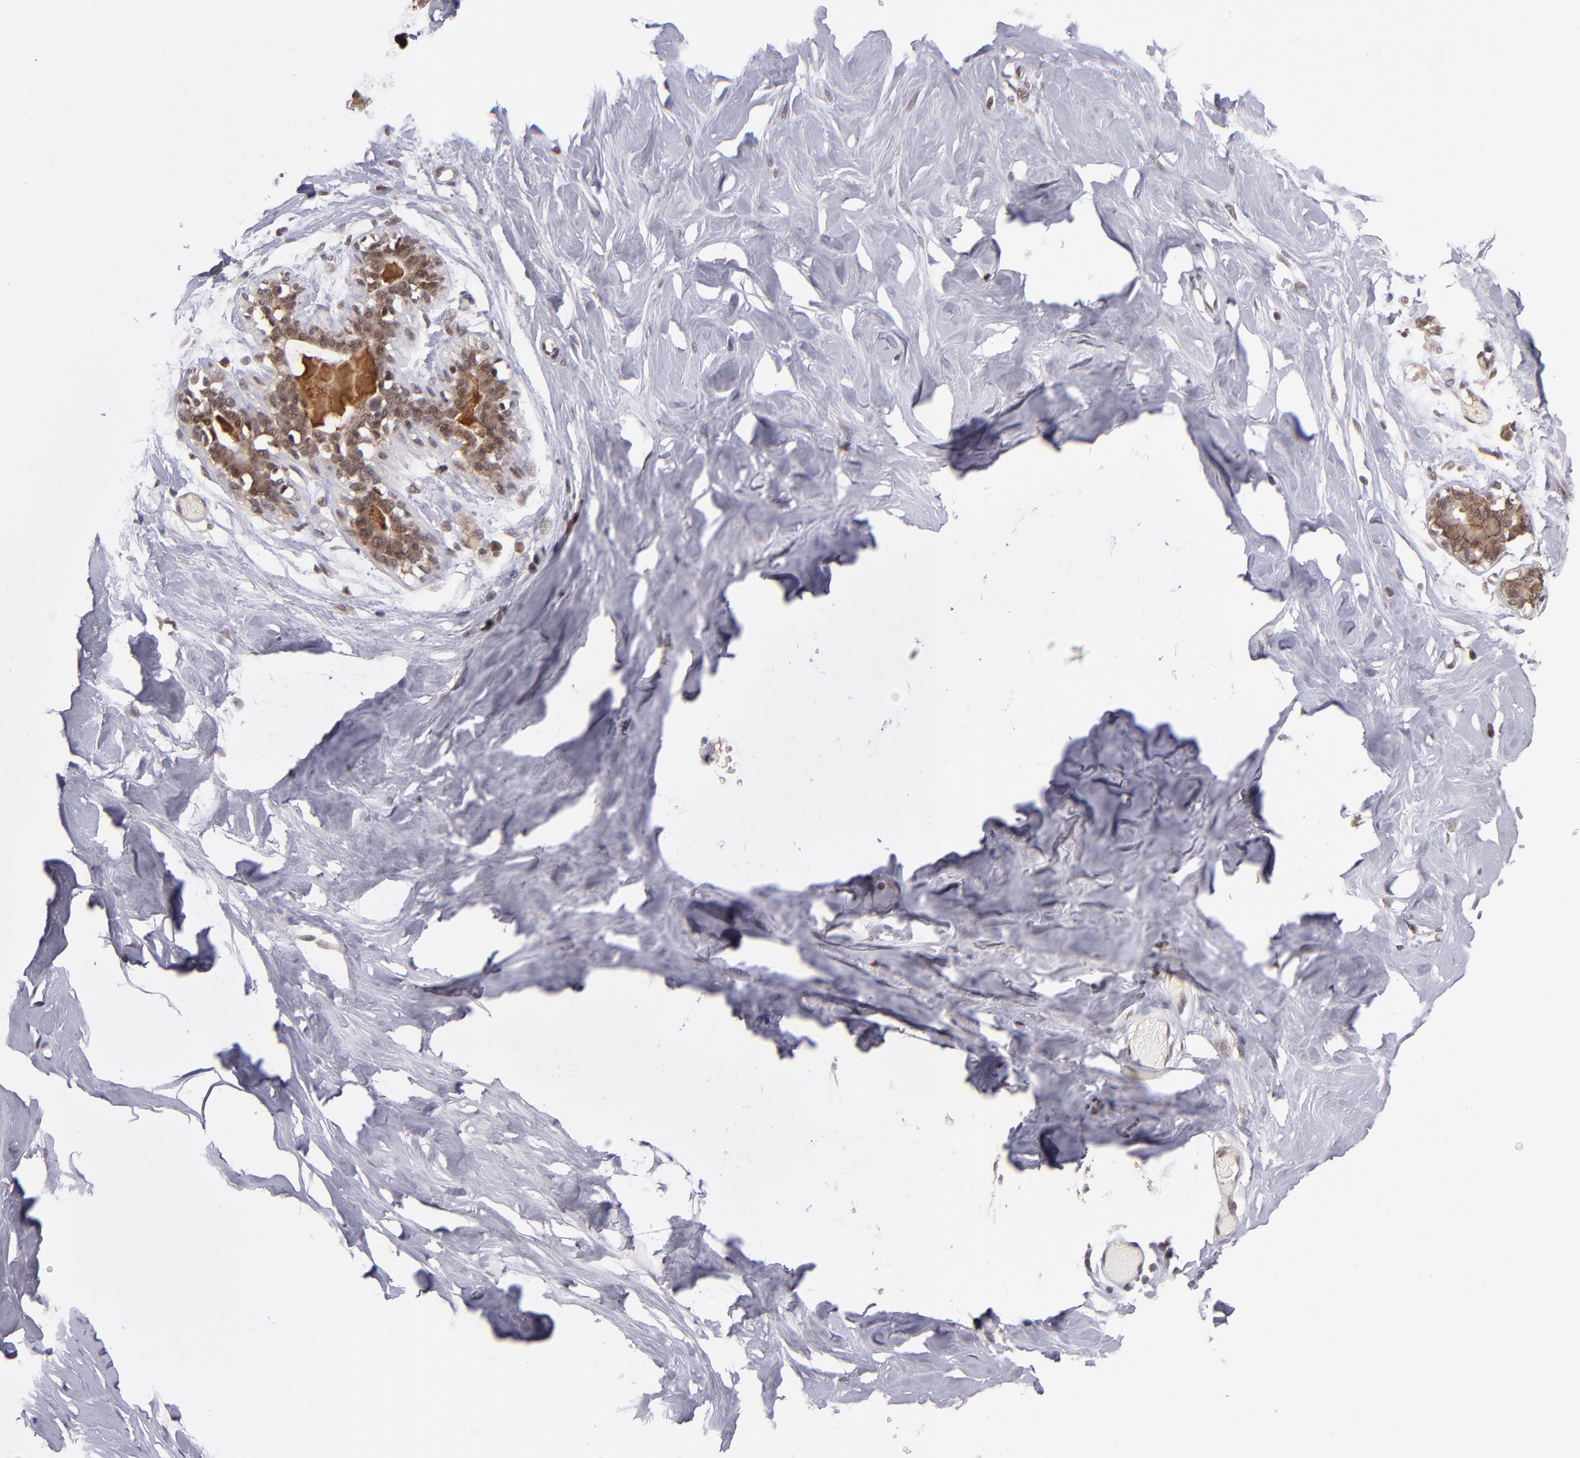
{"staining": {"intensity": "negative", "quantity": "none", "location": "none"}, "tissue": "breast", "cell_type": "Adipocytes", "image_type": "normal", "snomed": [{"axis": "morphology", "description": "Normal tissue, NOS"}, {"axis": "topography", "description": "Breast"}, {"axis": "topography", "description": "Soft tissue"}], "caption": "Adipocytes are negative for brown protein staining in unremarkable breast. (DAB (3,3'-diaminobenzidine) immunohistochemistry (IHC) visualized using brightfield microscopy, high magnification).", "gene": "EP300", "patient": {"sex": "female", "age": 25}}